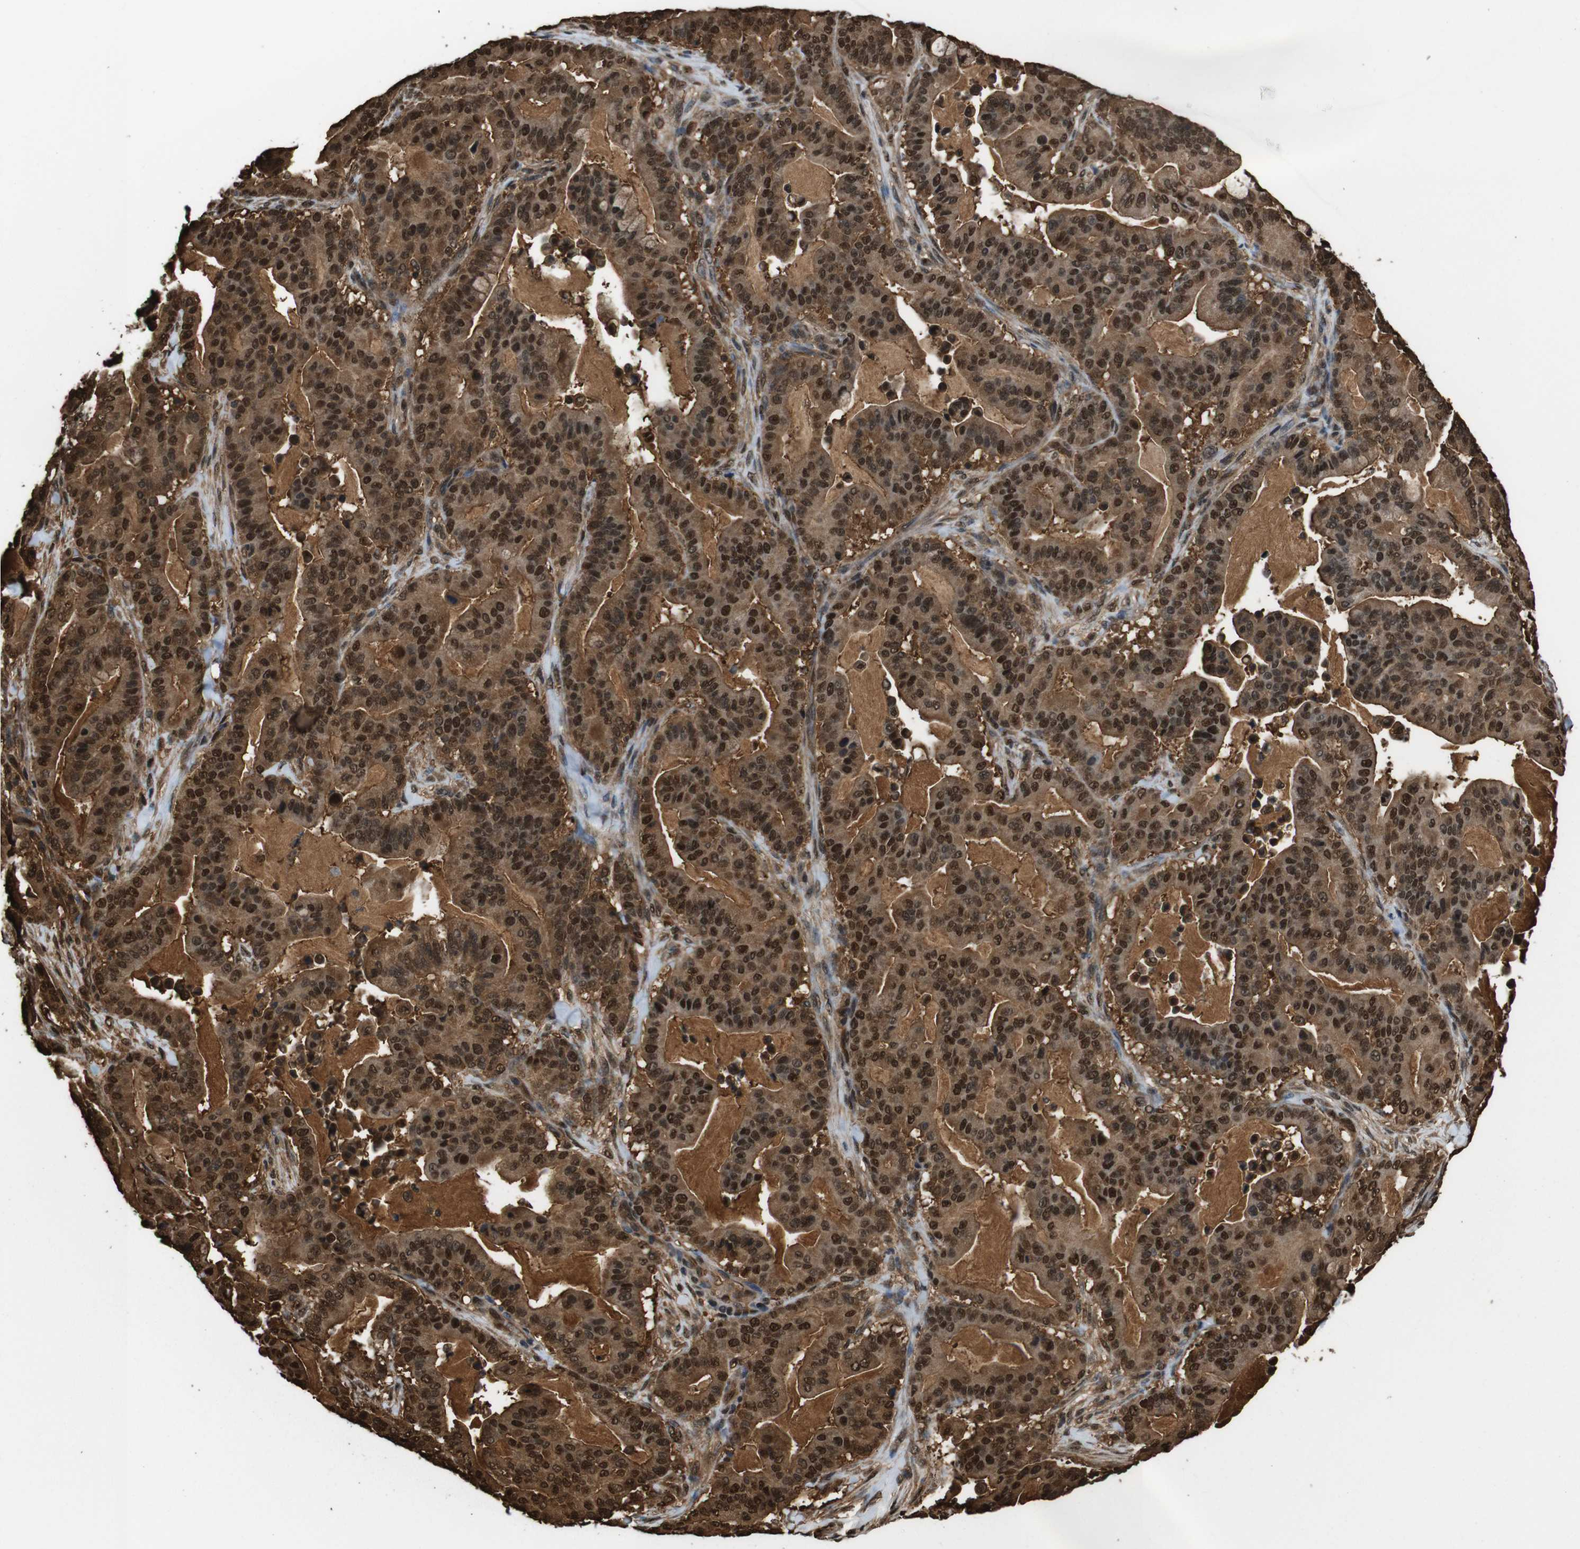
{"staining": {"intensity": "strong", "quantity": ">75%", "location": "cytoplasmic/membranous,nuclear"}, "tissue": "pancreatic cancer", "cell_type": "Tumor cells", "image_type": "cancer", "snomed": [{"axis": "morphology", "description": "Adenocarcinoma, NOS"}, {"axis": "topography", "description": "Pancreas"}], "caption": "A micrograph of adenocarcinoma (pancreatic) stained for a protein demonstrates strong cytoplasmic/membranous and nuclear brown staining in tumor cells.", "gene": "VCP", "patient": {"sex": "male", "age": 63}}